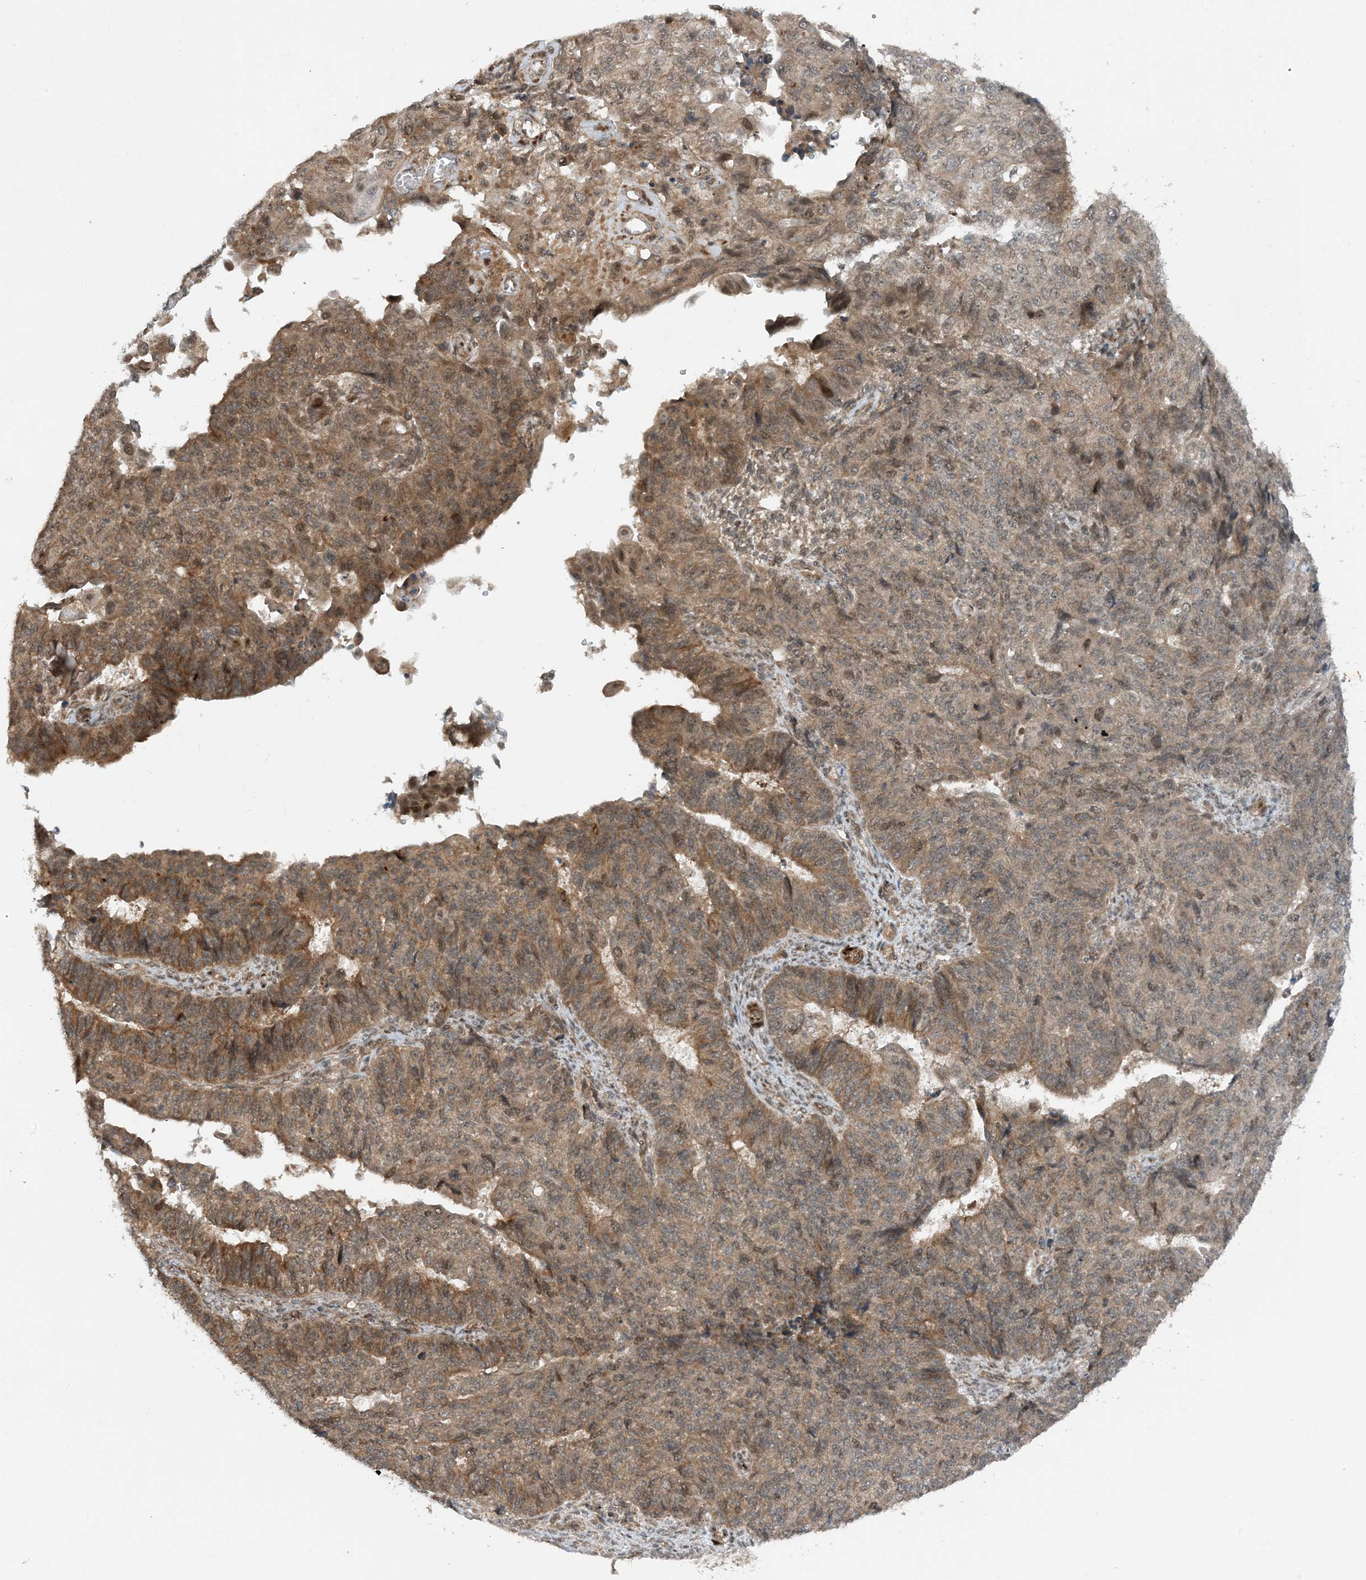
{"staining": {"intensity": "moderate", "quantity": "25%-75%", "location": "cytoplasmic/membranous"}, "tissue": "endometrial cancer", "cell_type": "Tumor cells", "image_type": "cancer", "snomed": [{"axis": "morphology", "description": "Adenocarcinoma, NOS"}, {"axis": "topography", "description": "Endometrium"}], "caption": "Adenocarcinoma (endometrial) stained with DAB (3,3'-diaminobenzidine) immunohistochemistry exhibits medium levels of moderate cytoplasmic/membranous expression in approximately 25%-75% of tumor cells. (Stains: DAB (3,3'-diaminobenzidine) in brown, nuclei in blue, Microscopy: brightfield microscopy at high magnification).", "gene": "HEMK1", "patient": {"sex": "female", "age": 32}}